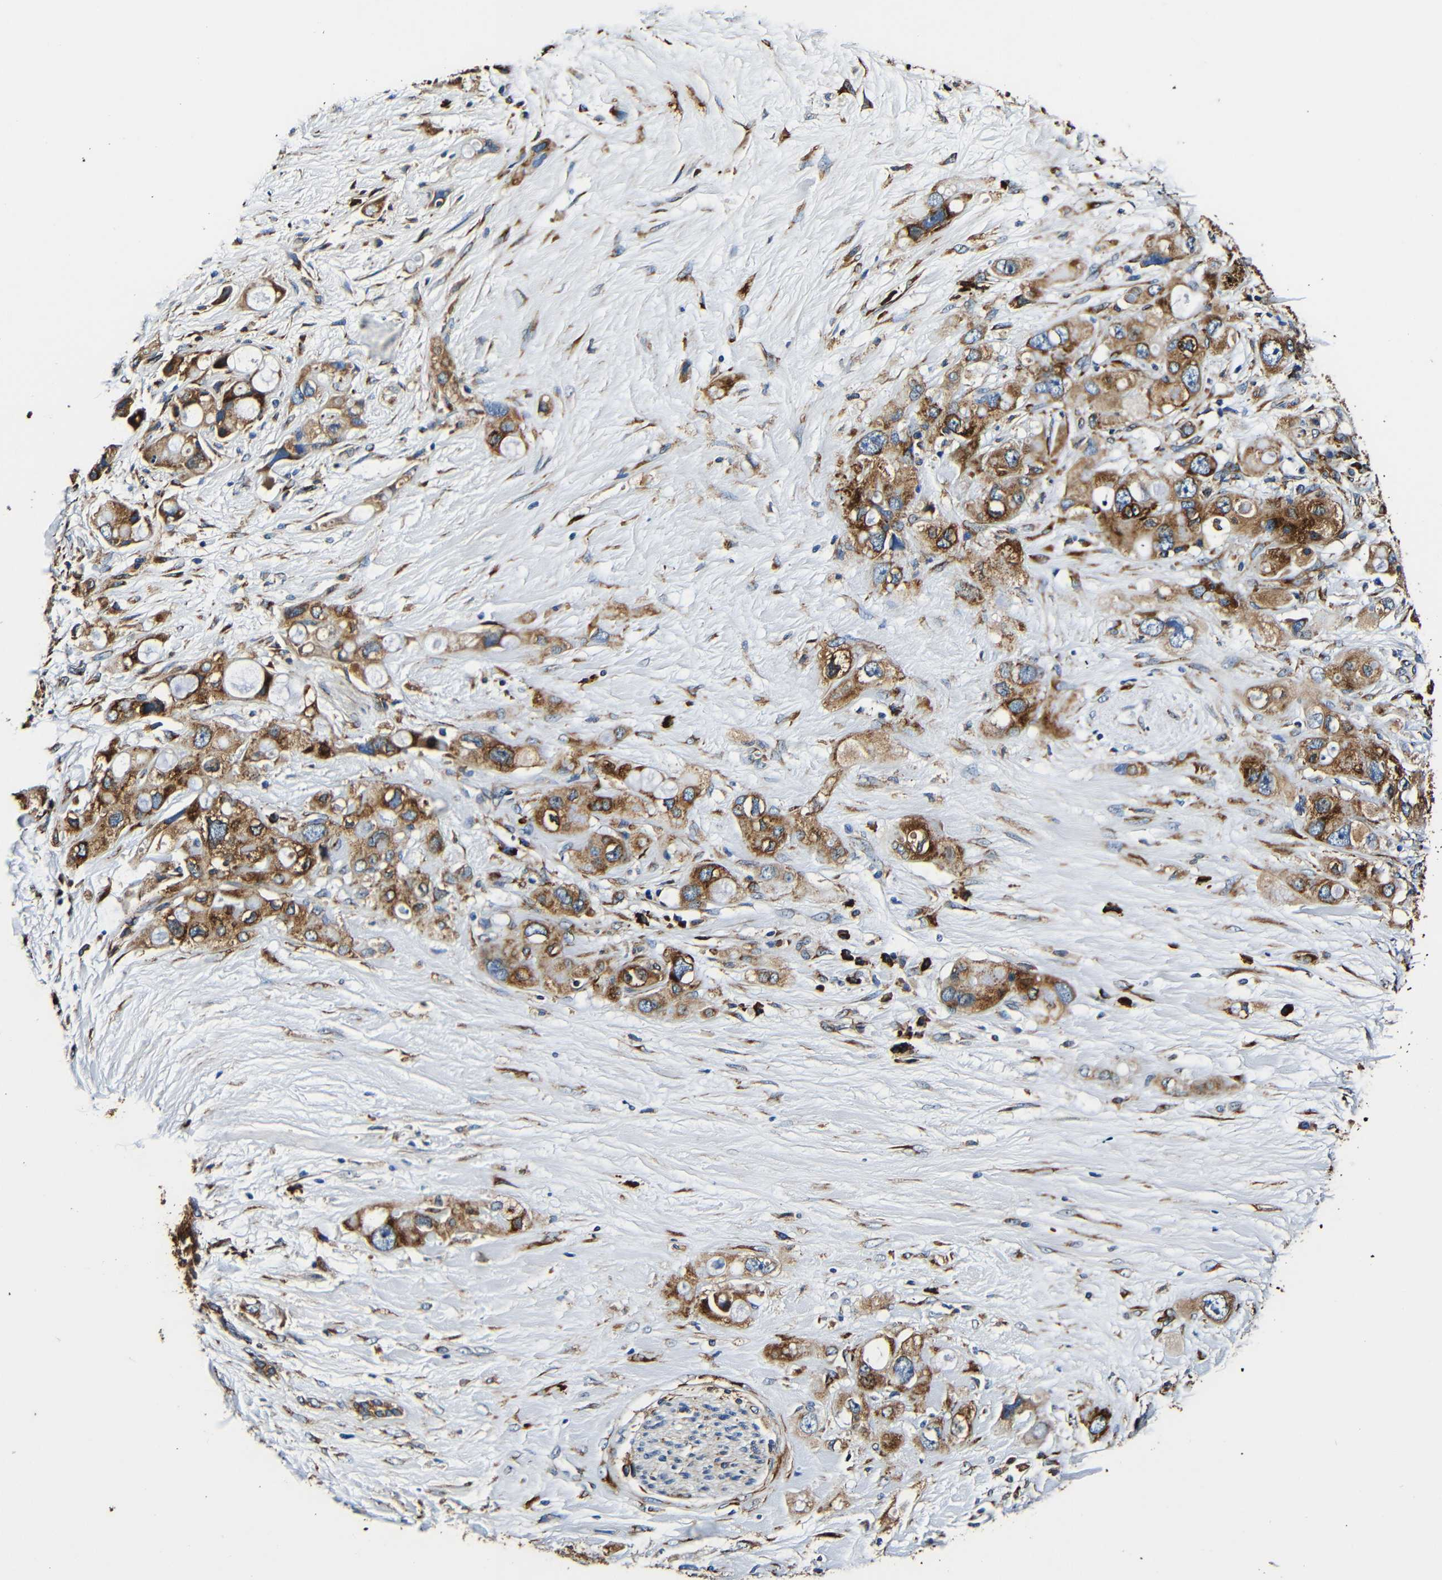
{"staining": {"intensity": "moderate", "quantity": ">75%", "location": "cytoplasmic/membranous"}, "tissue": "pancreatic cancer", "cell_type": "Tumor cells", "image_type": "cancer", "snomed": [{"axis": "morphology", "description": "Adenocarcinoma, NOS"}, {"axis": "topography", "description": "Pancreas"}], "caption": "Pancreatic cancer (adenocarcinoma) stained with a protein marker shows moderate staining in tumor cells.", "gene": "RRBP1", "patient": {"sex": "female", "age": 56}}